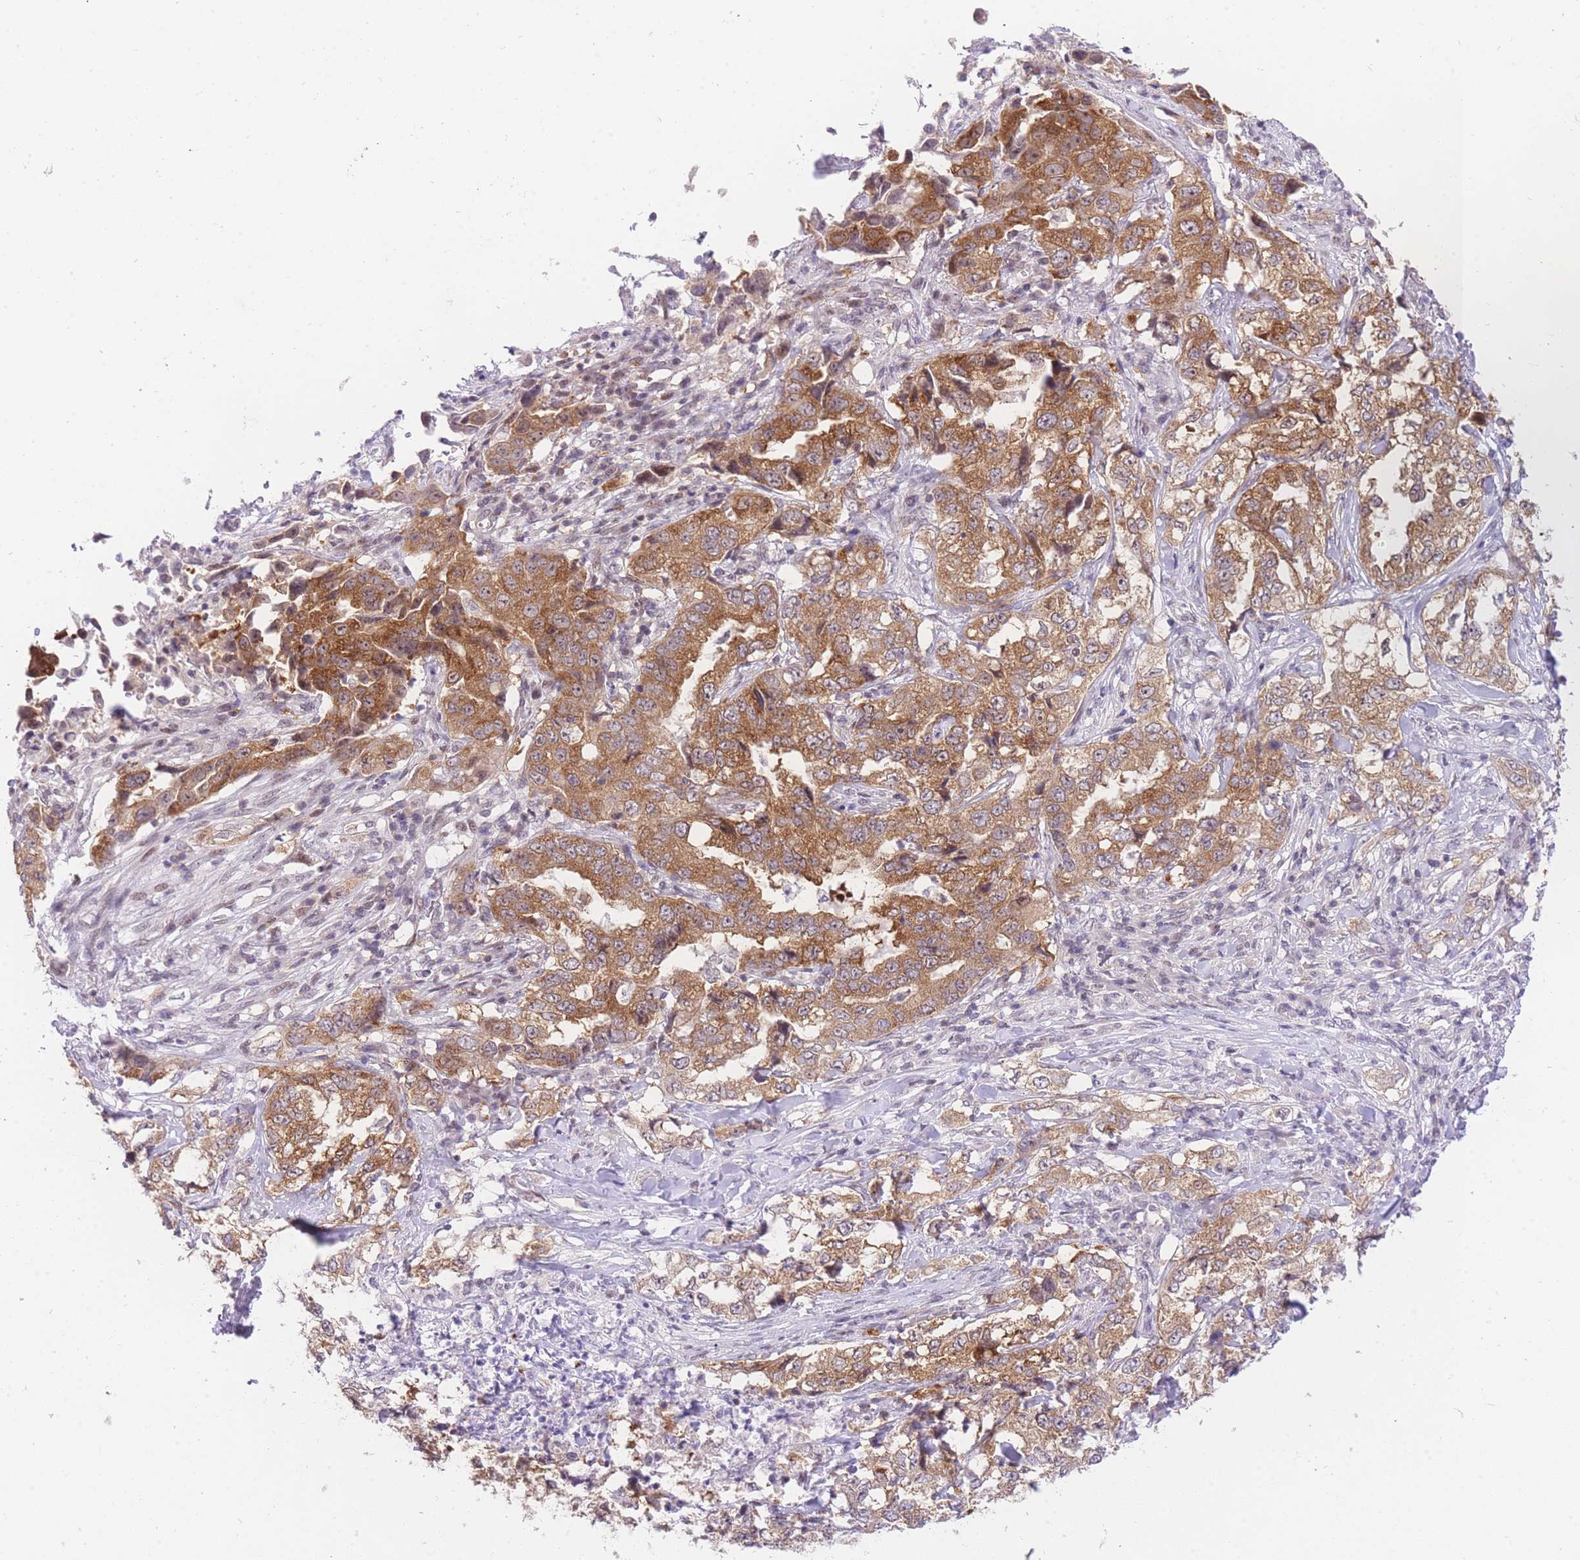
{"staining": {"intensity": "moderate", "quantity": ">75%", "location": "cytoplasmic/membranous"}, "tissue": "lung cancer", "cell_type": "Tumor cells", "image_type": "cancer", "snomed": [{"axis": "morphology", "description": "Adenocarcinoma, NOS"}, {"axis": "topography", "description": "Lung"}], "caption": "IHC image of neoplastic tissue: human lung cancer stained using IHC reveals medium levels of moderate protein expression localized specifically in the cytoplasmic/membranous of tumor cells, appearing as a cytoplasmic/membranous brown color.", "gene": "STK39", "patient": {"sex": "female", "age": 51}}